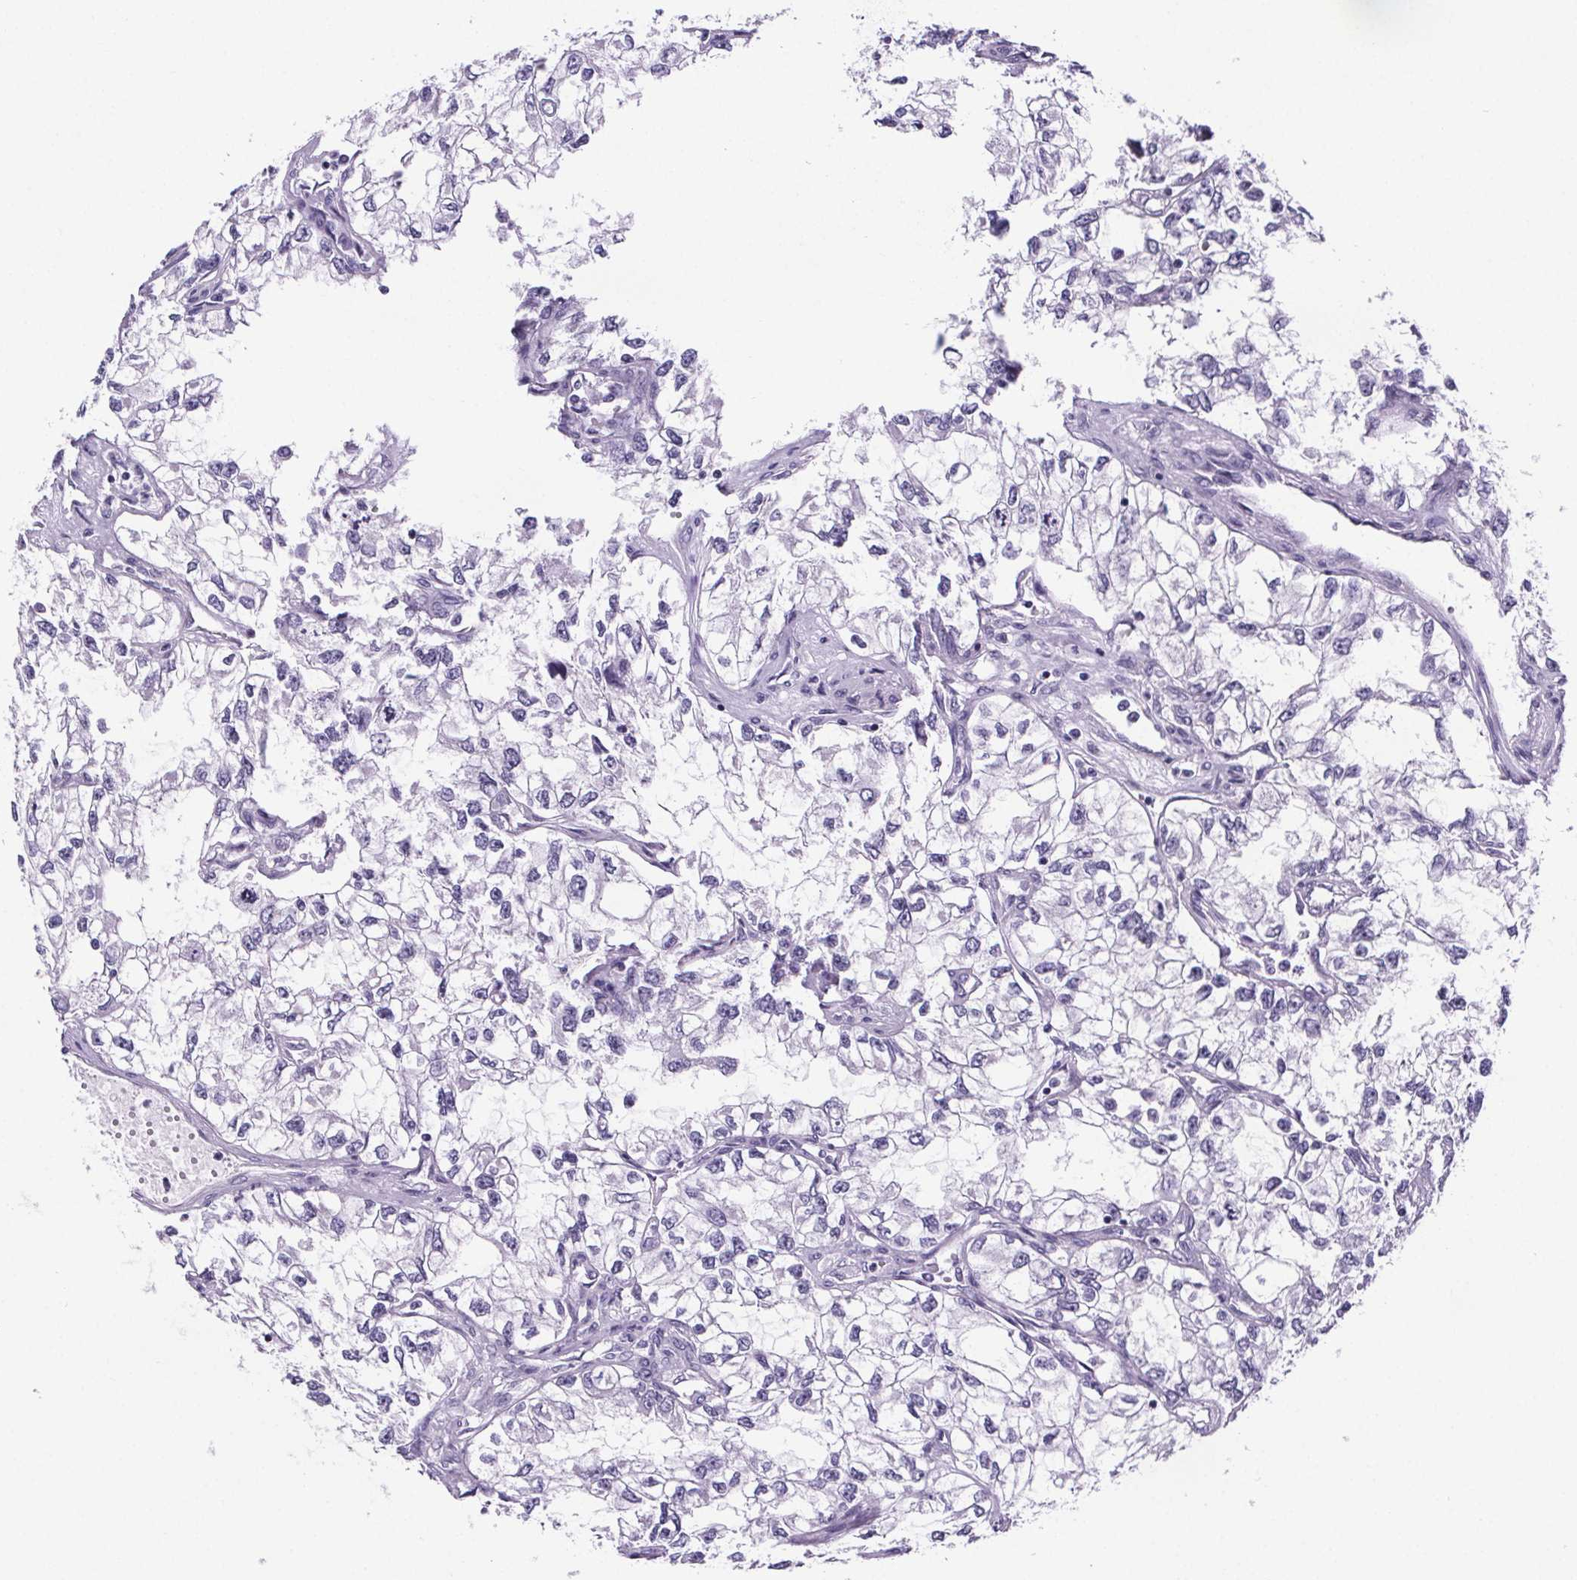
{"staining": {"intensity": "negative", "quantity": "none", "location": "none"}, "tissue": "renal cancer", "cell_type": "Tumor cells", "image_type": "cancer", "snomed": [{"axis": "morphology", "description": "Adenocarcinoma, NOS"}, {"axis": "topography", "description": "Kidney"}], "caption": "High power microscopy photomicrograph of an IHC micrograph of renal adenocarcinoma, revealing no significant positivity in tumor cells. The staining is performed using DAB (3,3'-diaminobenzidine) brown chromogen with nuclei counter-stained in using hematoxylin.", "gene": "CUBN", "patient": {"sex": "female", "age": 59}}